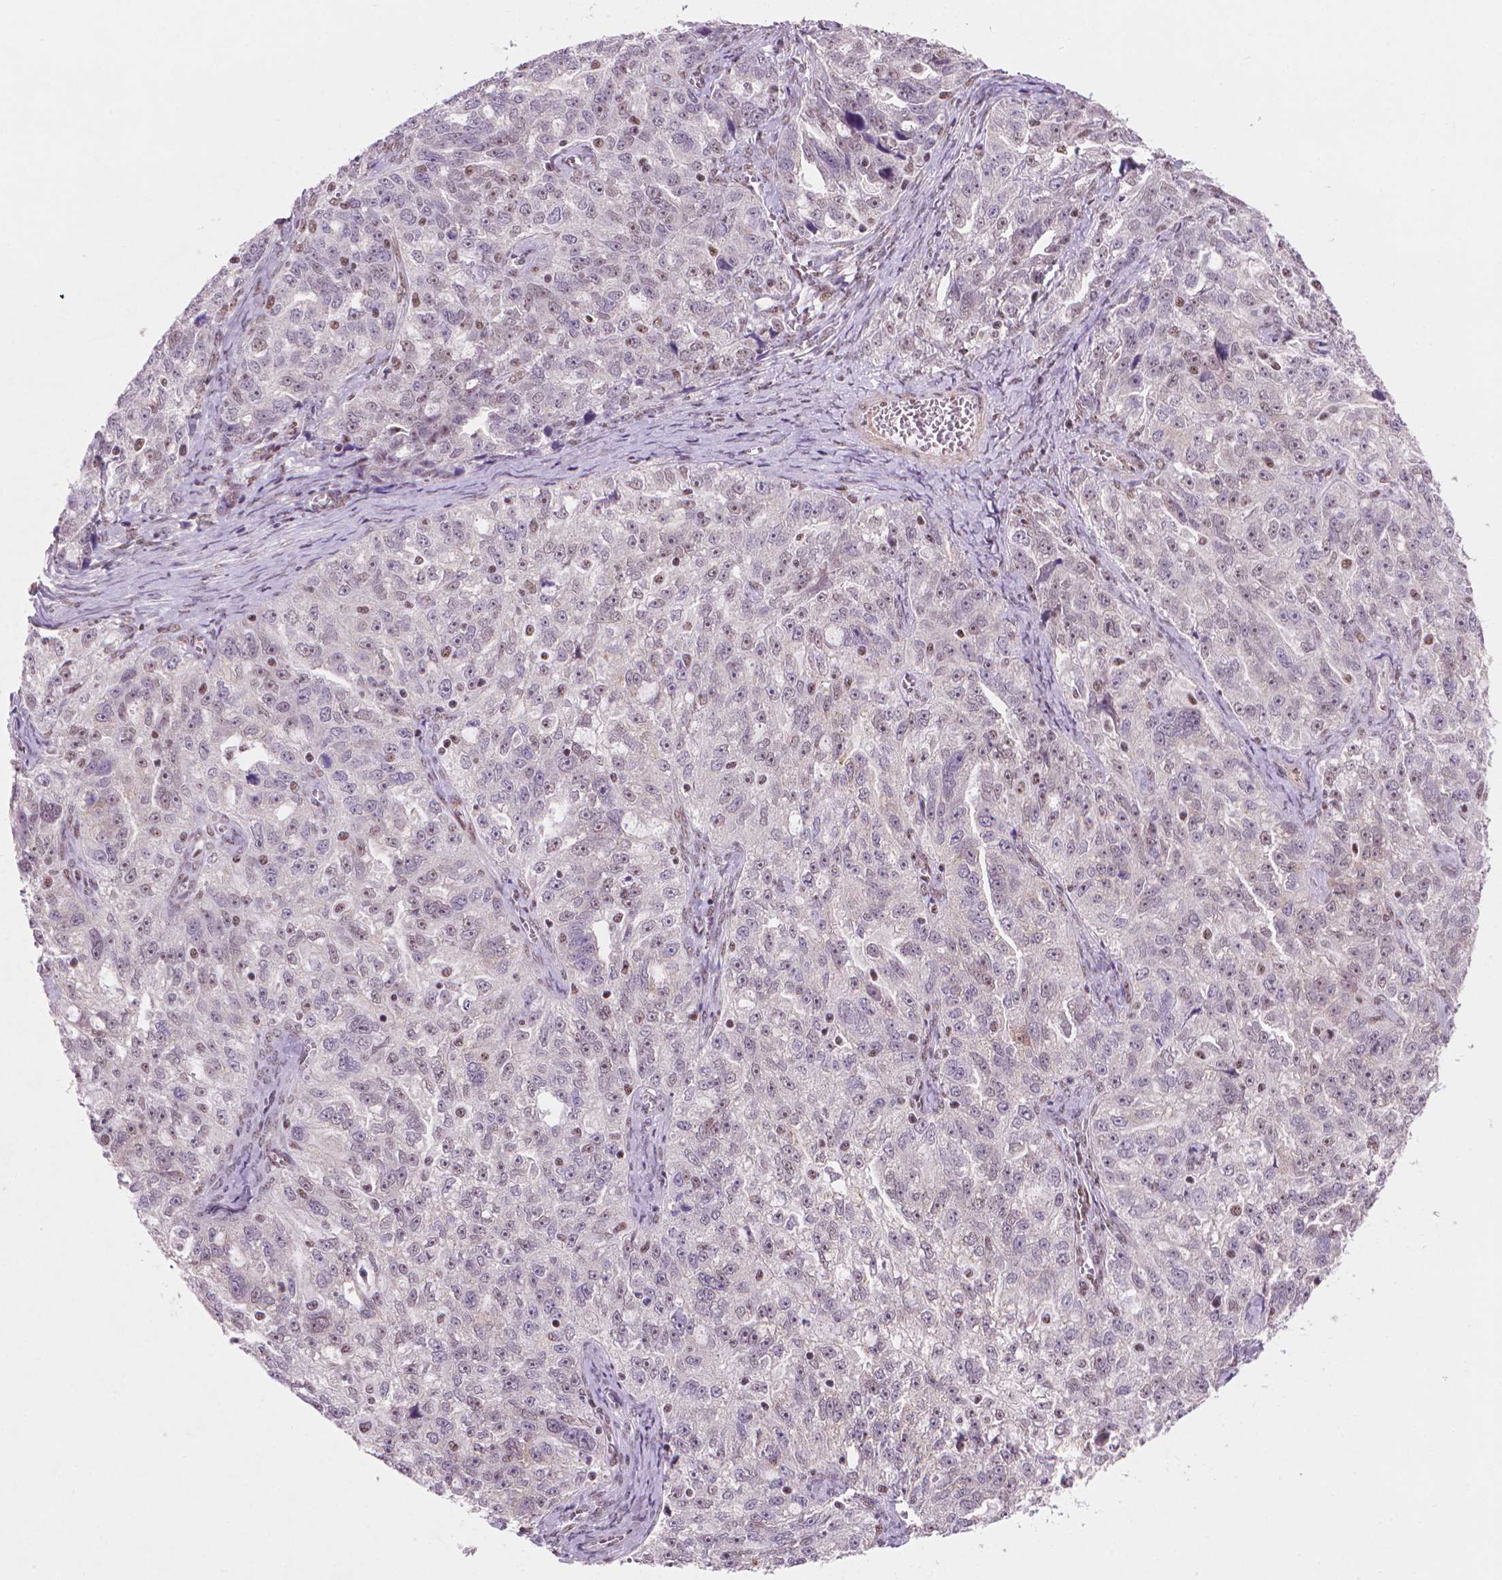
{"staining": {"intensity": "weak", "quantity": "25%-75%", "location": "nuclear"}, "tissue": "ovarian cancer", "cell_type": "Tumor cells", "image_type": "cancer", "snomed": [{"axis": "morphology", "description": "Cystadenocarcinoma, serous, NOS"}, {"axis": "topography", "description": "Ovary"}], "caption": "Immunohistochemistry of human serous cystadenocarcinoma (ovarian) displays low levels of weak nuclear positivity in approximately 25%-75% of tumor cells.", "gene": "UBN1", "patient": {"sex": "female", "age": 51}}